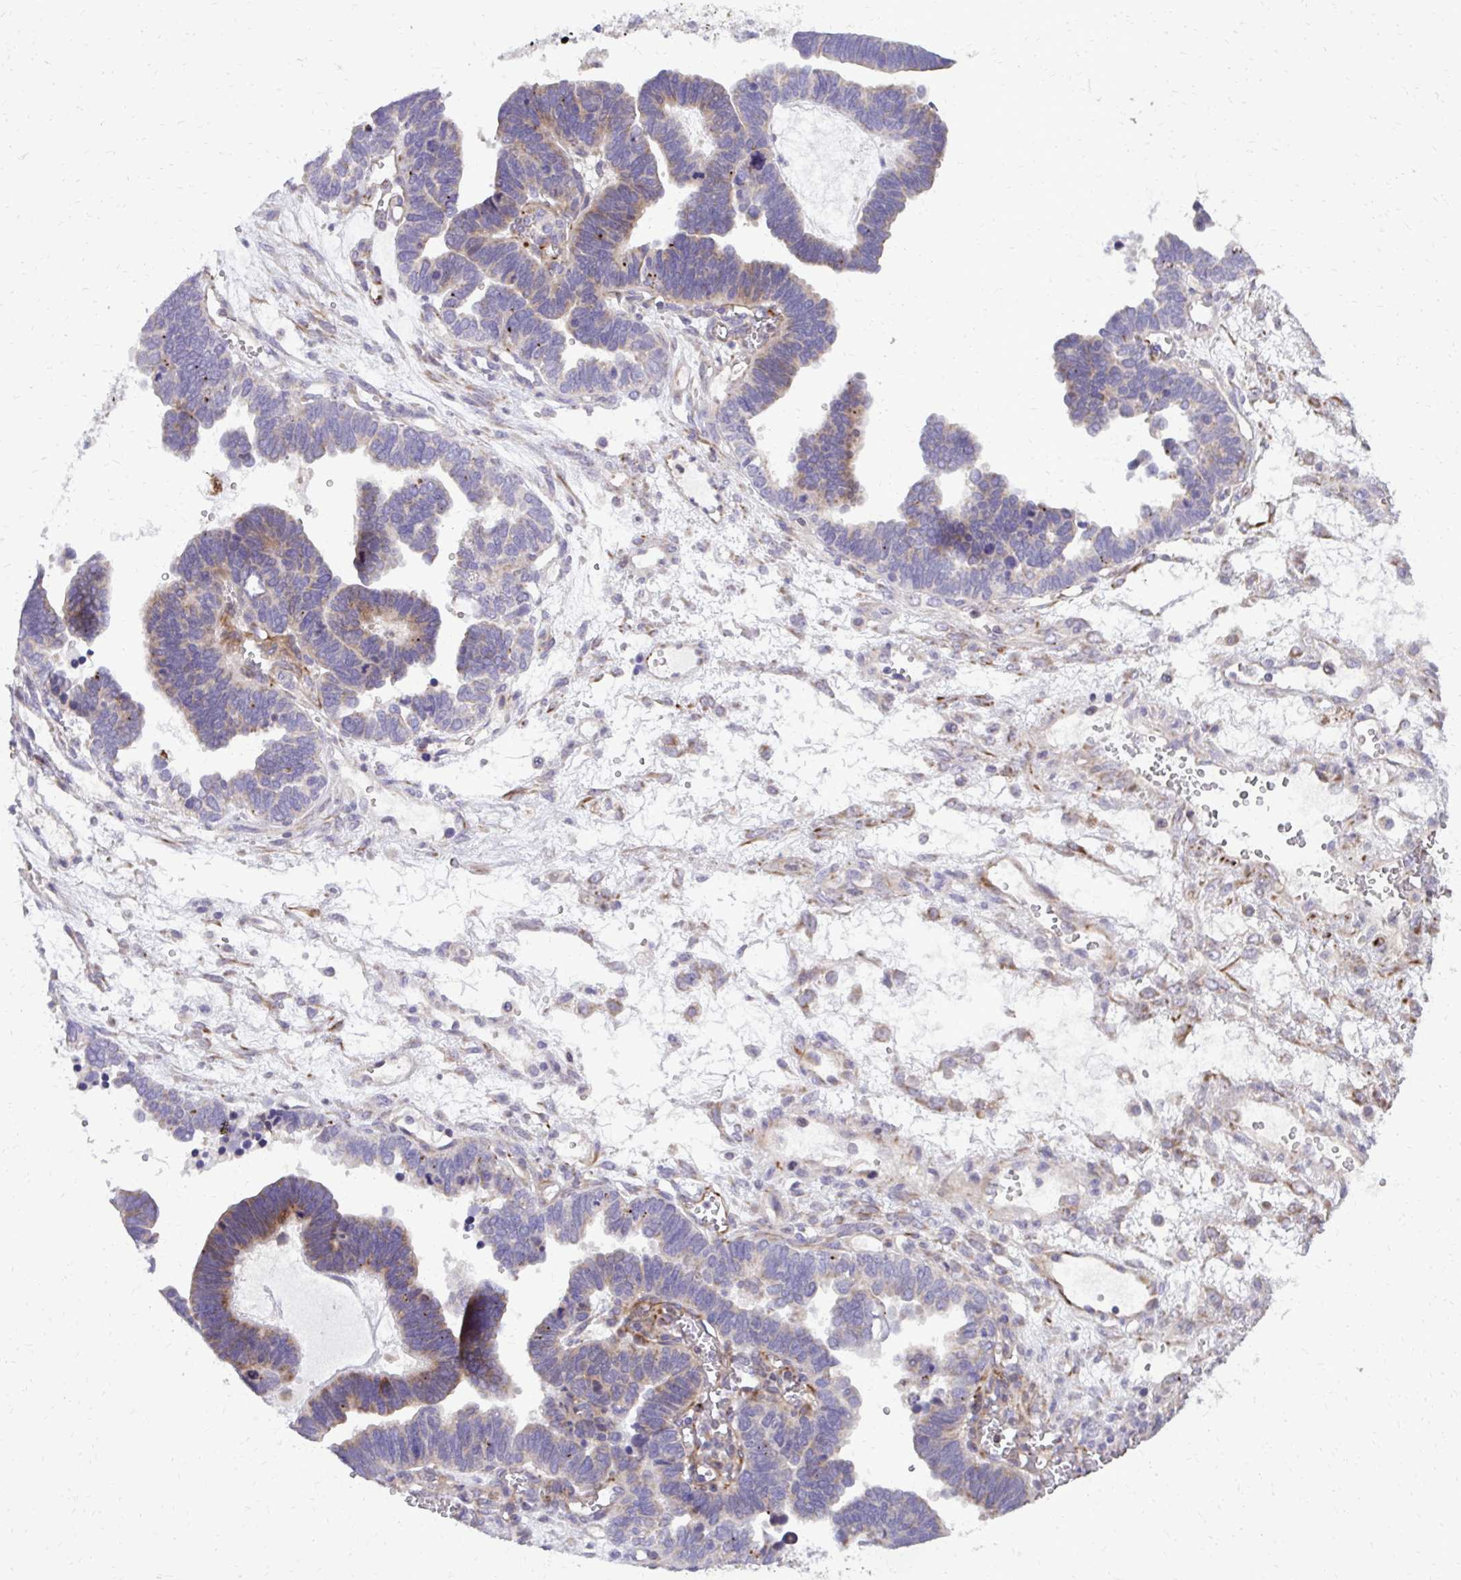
{"staining": {"intensity": "weak", "quantity": "25%-75%", "location": "cytoplasmic/membranous"}, "tissue": "ovarian cancer", "cell_type": "Tumor cells", "image_type": "cancer", "snomed": [{"axis": "morphology", "description": "Cystadenocarcinoma, serous, NOS"}, {"axis": "topography", "description": "Ovary"}], "caption": "An immunohistochemistry micrograph of neoplastic tissue is shown. Protein staining in brown labels weak cytoplasmic/membranous positivity in serous cystadenocarcinoma (ovarian) within tumor cells. The staining is performed using DAB (3,3'-diaminobenzidine) brown chromogen to label protein expression. The nuclei are counter-stained blue using hematoxylin.", "gene": "ABCC3", "patient": {"sex": "female", "age": 51}}